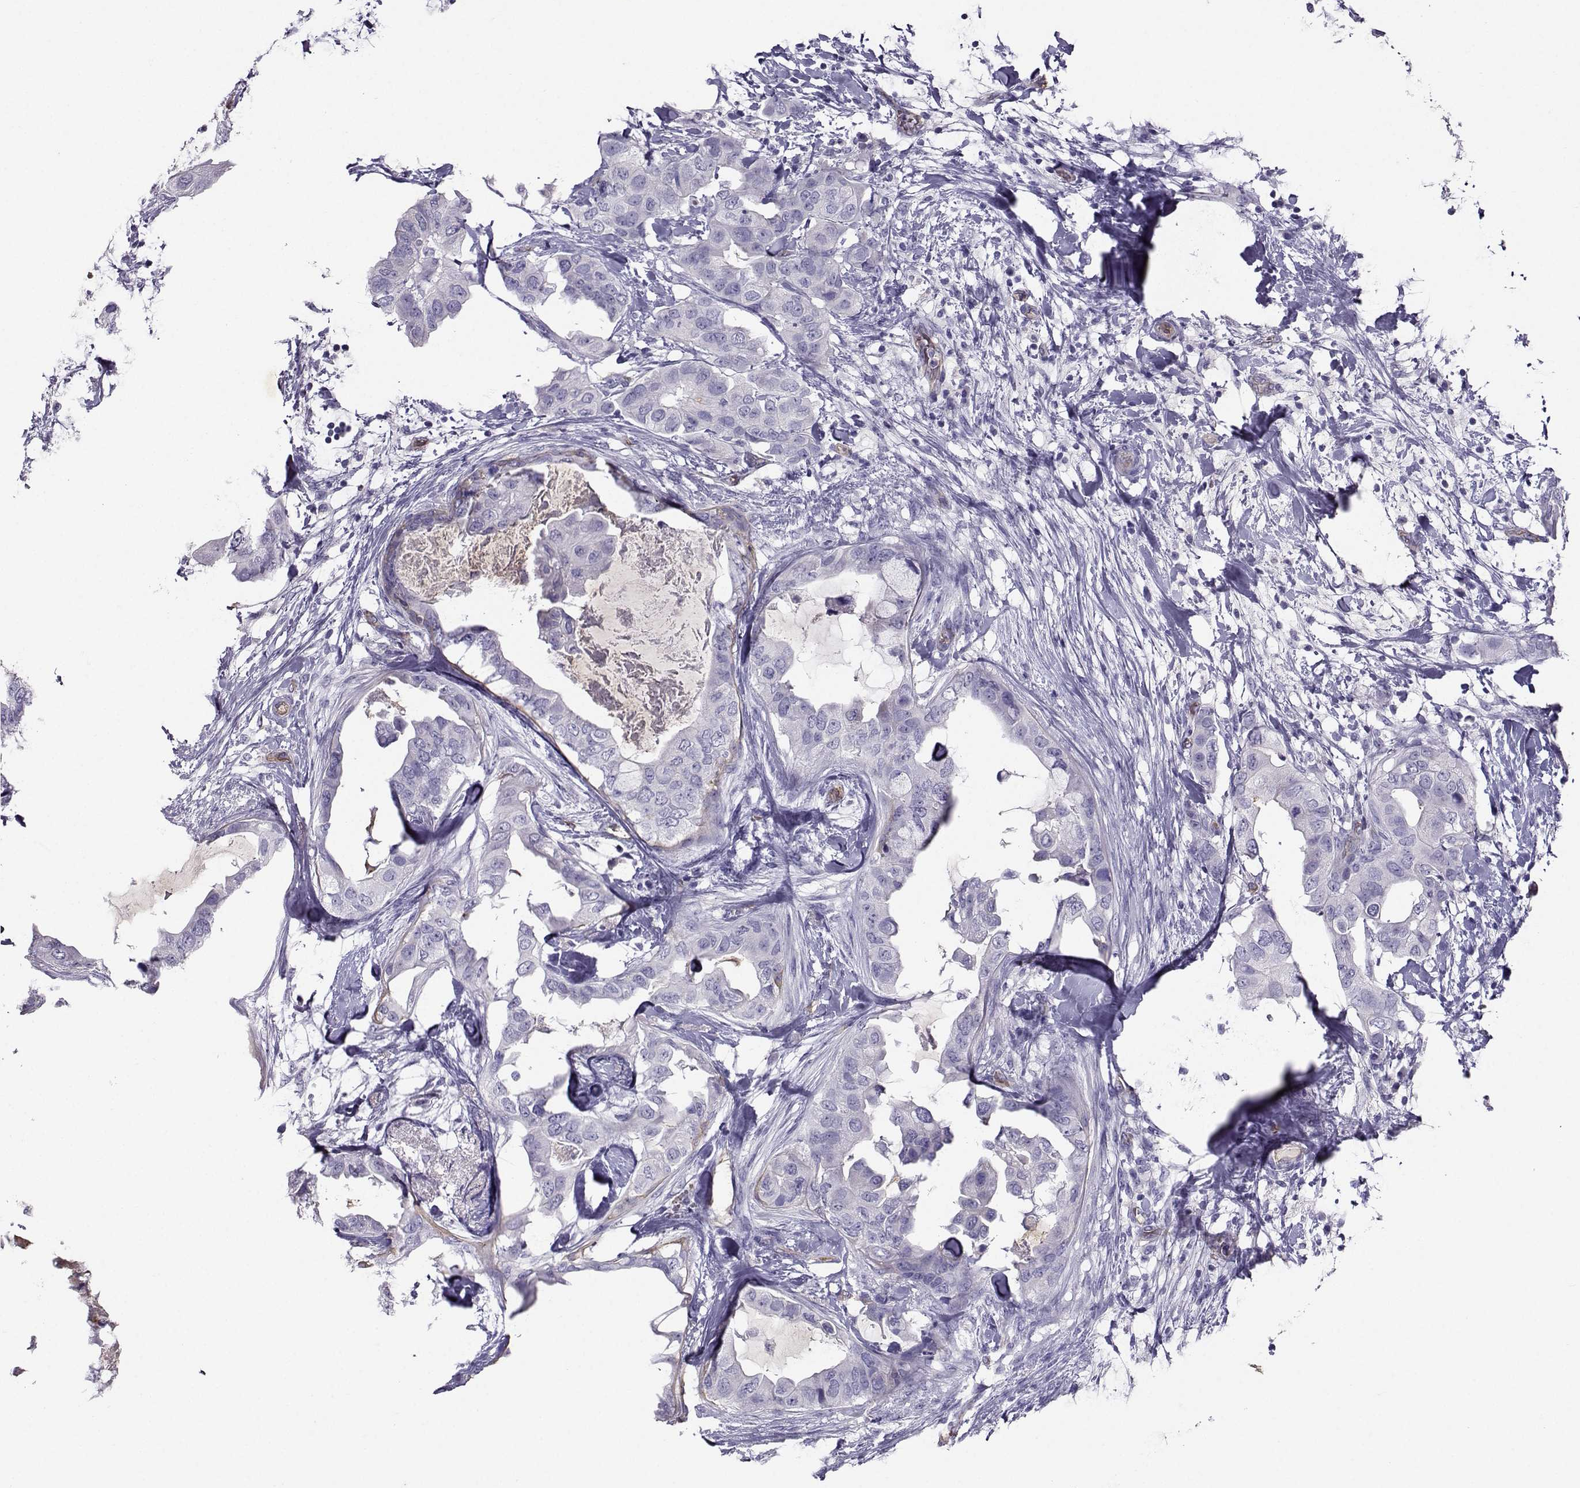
{"staining": {"intensity": "negative", "quantity": "none", "location": "none"}, "tissue": "breast cancer", "cell_type": "Tumor cells", "image_type": "cancer", "snomed": [{"axis": "morphology", "description": "Normal tissue, NOS"}, {"axis": "morphology", "description": "Duct carcinoma"}, {"axis": "topography", "description": "Breast"}], "caption": "Breast intraductal carcinoma stained for a protein using IHC demonstrates no staining tumor cells.", "gene": "CLUL1", "patient": {"sex": "female", "age": 40}}